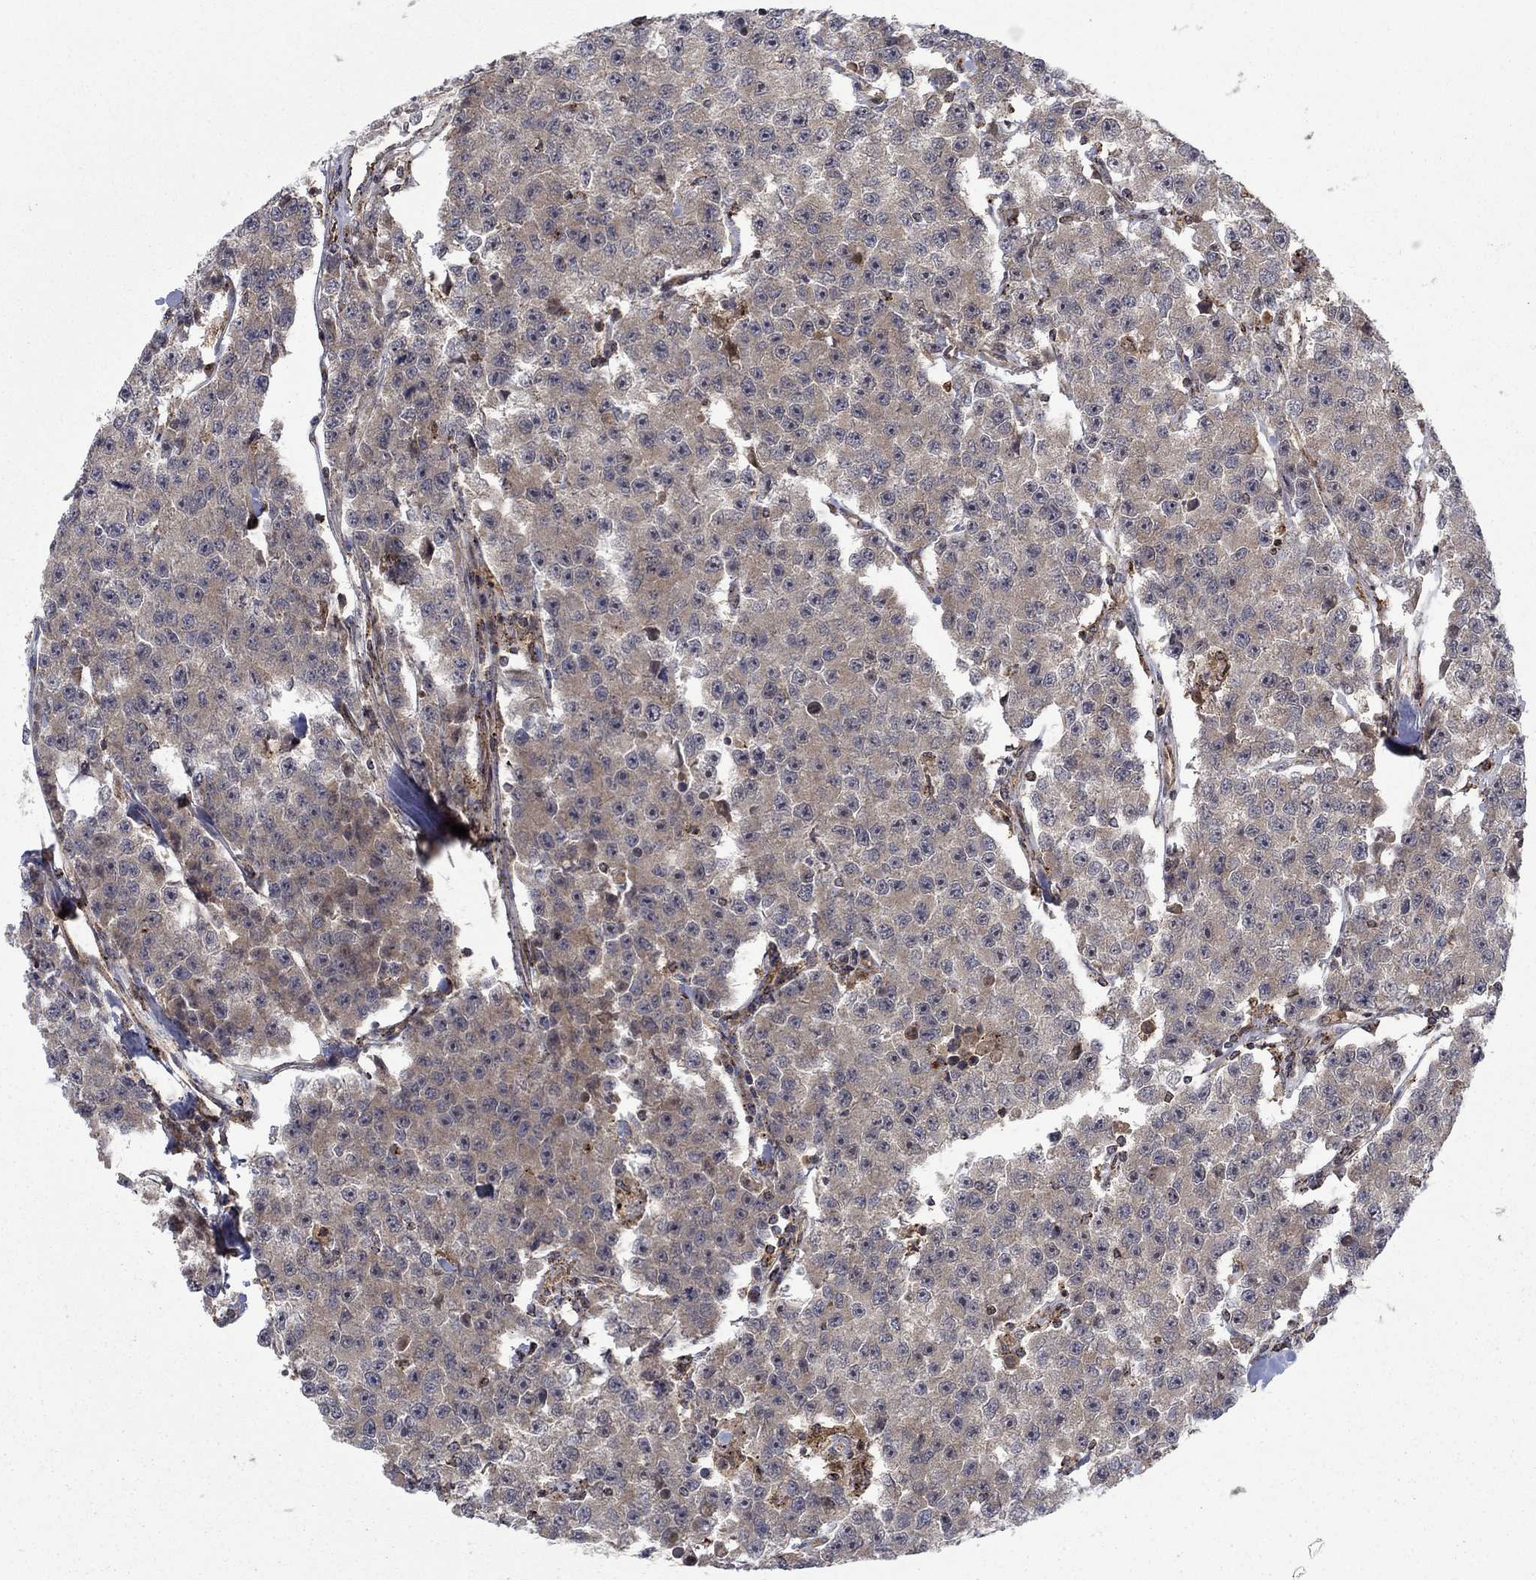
{"staining": {"intensity": "negative", "quantity": "none", "location": "none"}, "tissue": "testis cancer", "cell_type": "Tumor cells", "image_type": "cancer", "snomed": [{"axis": "morphology", "description": "Seminoma, NOS"}, {"axis": "topography", "description": "Testis"}], "caption": "The photomicrograph reveals no significant staining in tumor cells of testis seminoma.", "gene": "IFI35", "patient": {"sex": "male", "age": 59}}